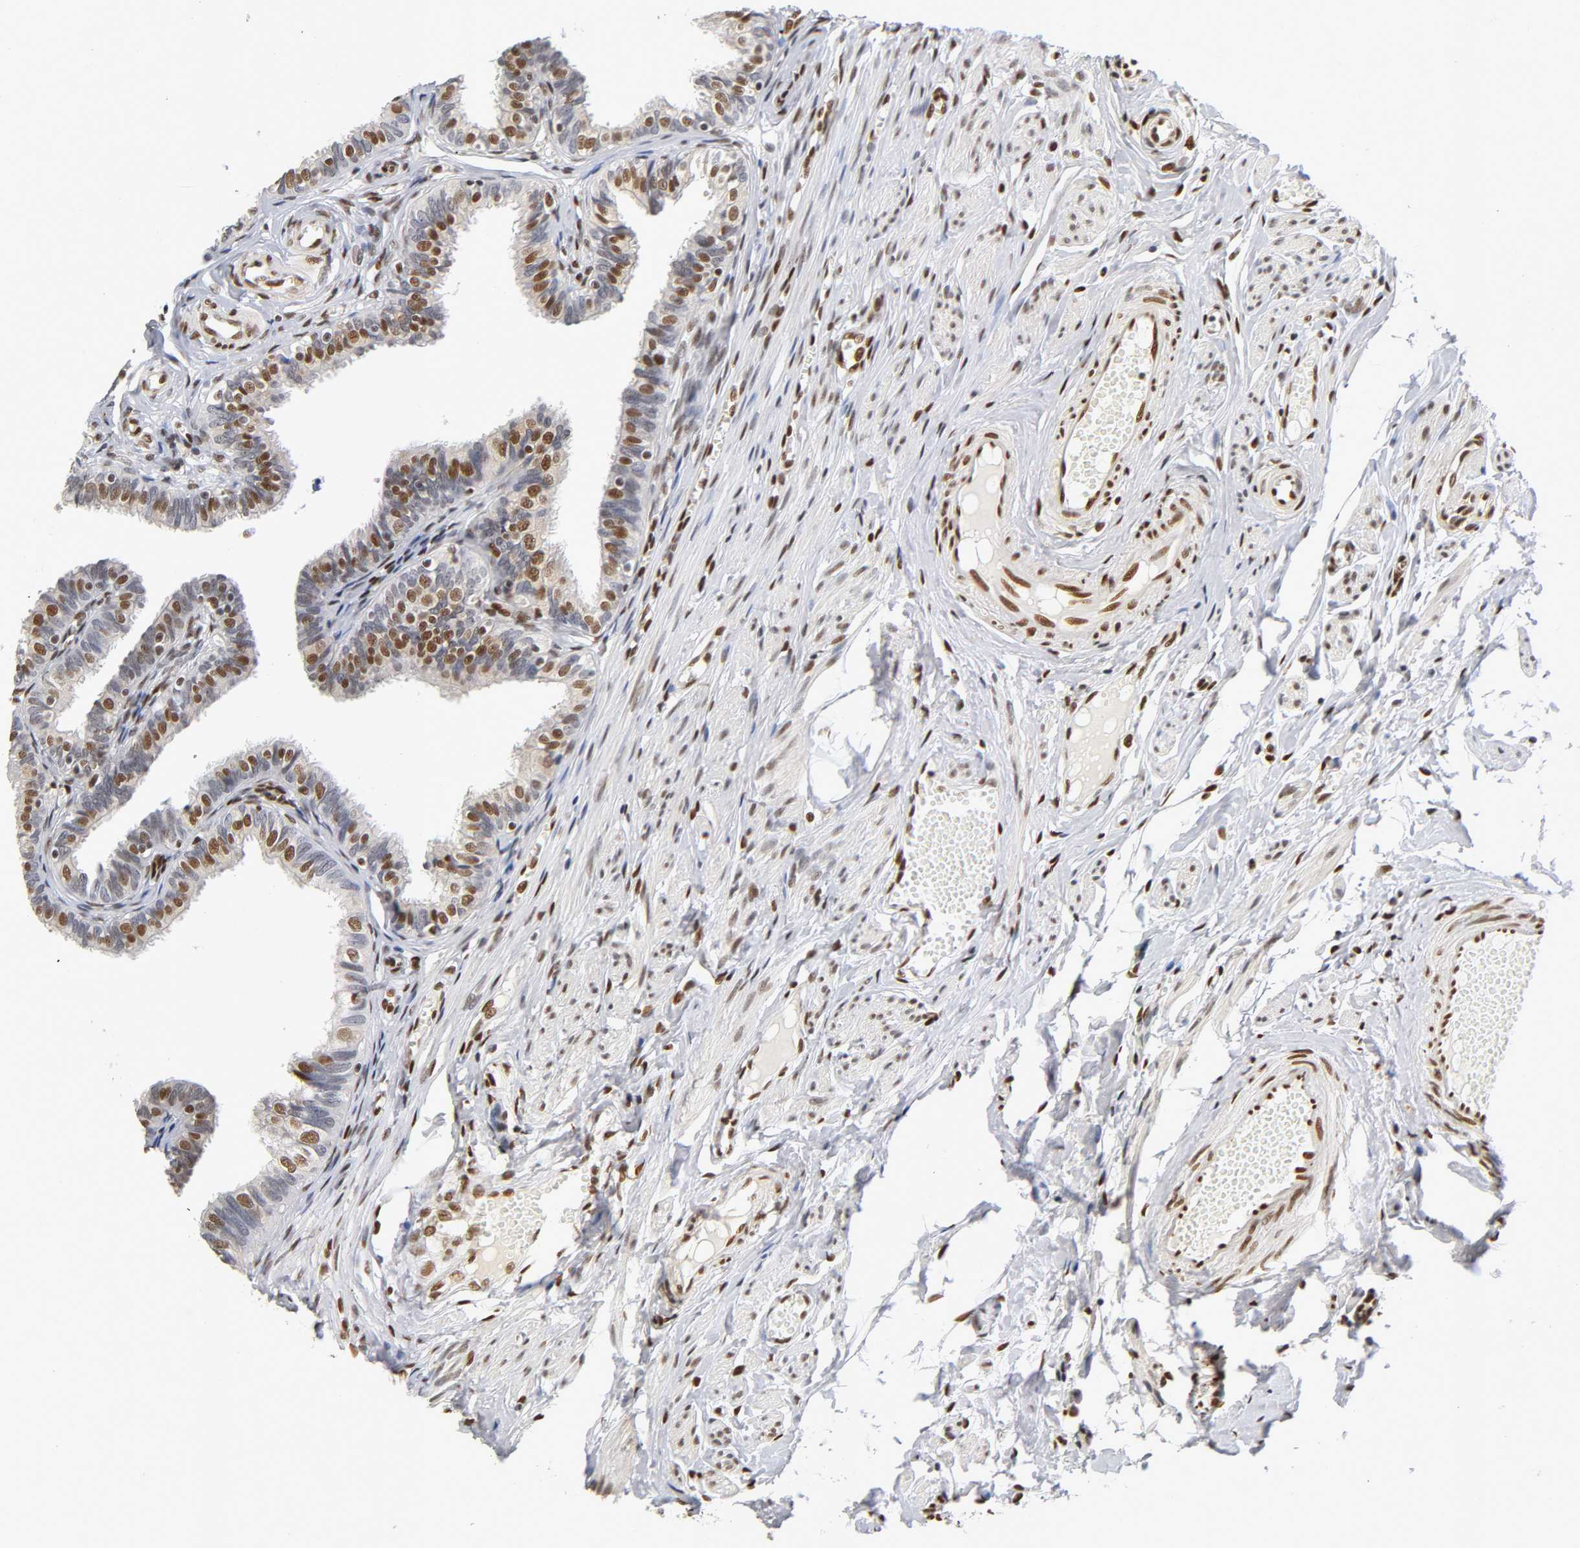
{"staining": {"intensity": "strong", "quantity": ">75%", "location": "nuclear"}, "tissue": "fallopian tube", "cell_type": "Glandular cells", "image_type": "normal", "snomed": [{"axis": "morphology", "description": "Normal tissue, NOS"}, {"axis": "topography", "description": "Fallopian tube"}], "caption": "Glandular cells reveal high levels of strong nuclear staining in about >75% of cells in benign fallopian tube. (Brightfield microscopy of DAB IHC at high magnification).", "gene": "NR3C1", "patient": {"sex": "female", "age": 46}}